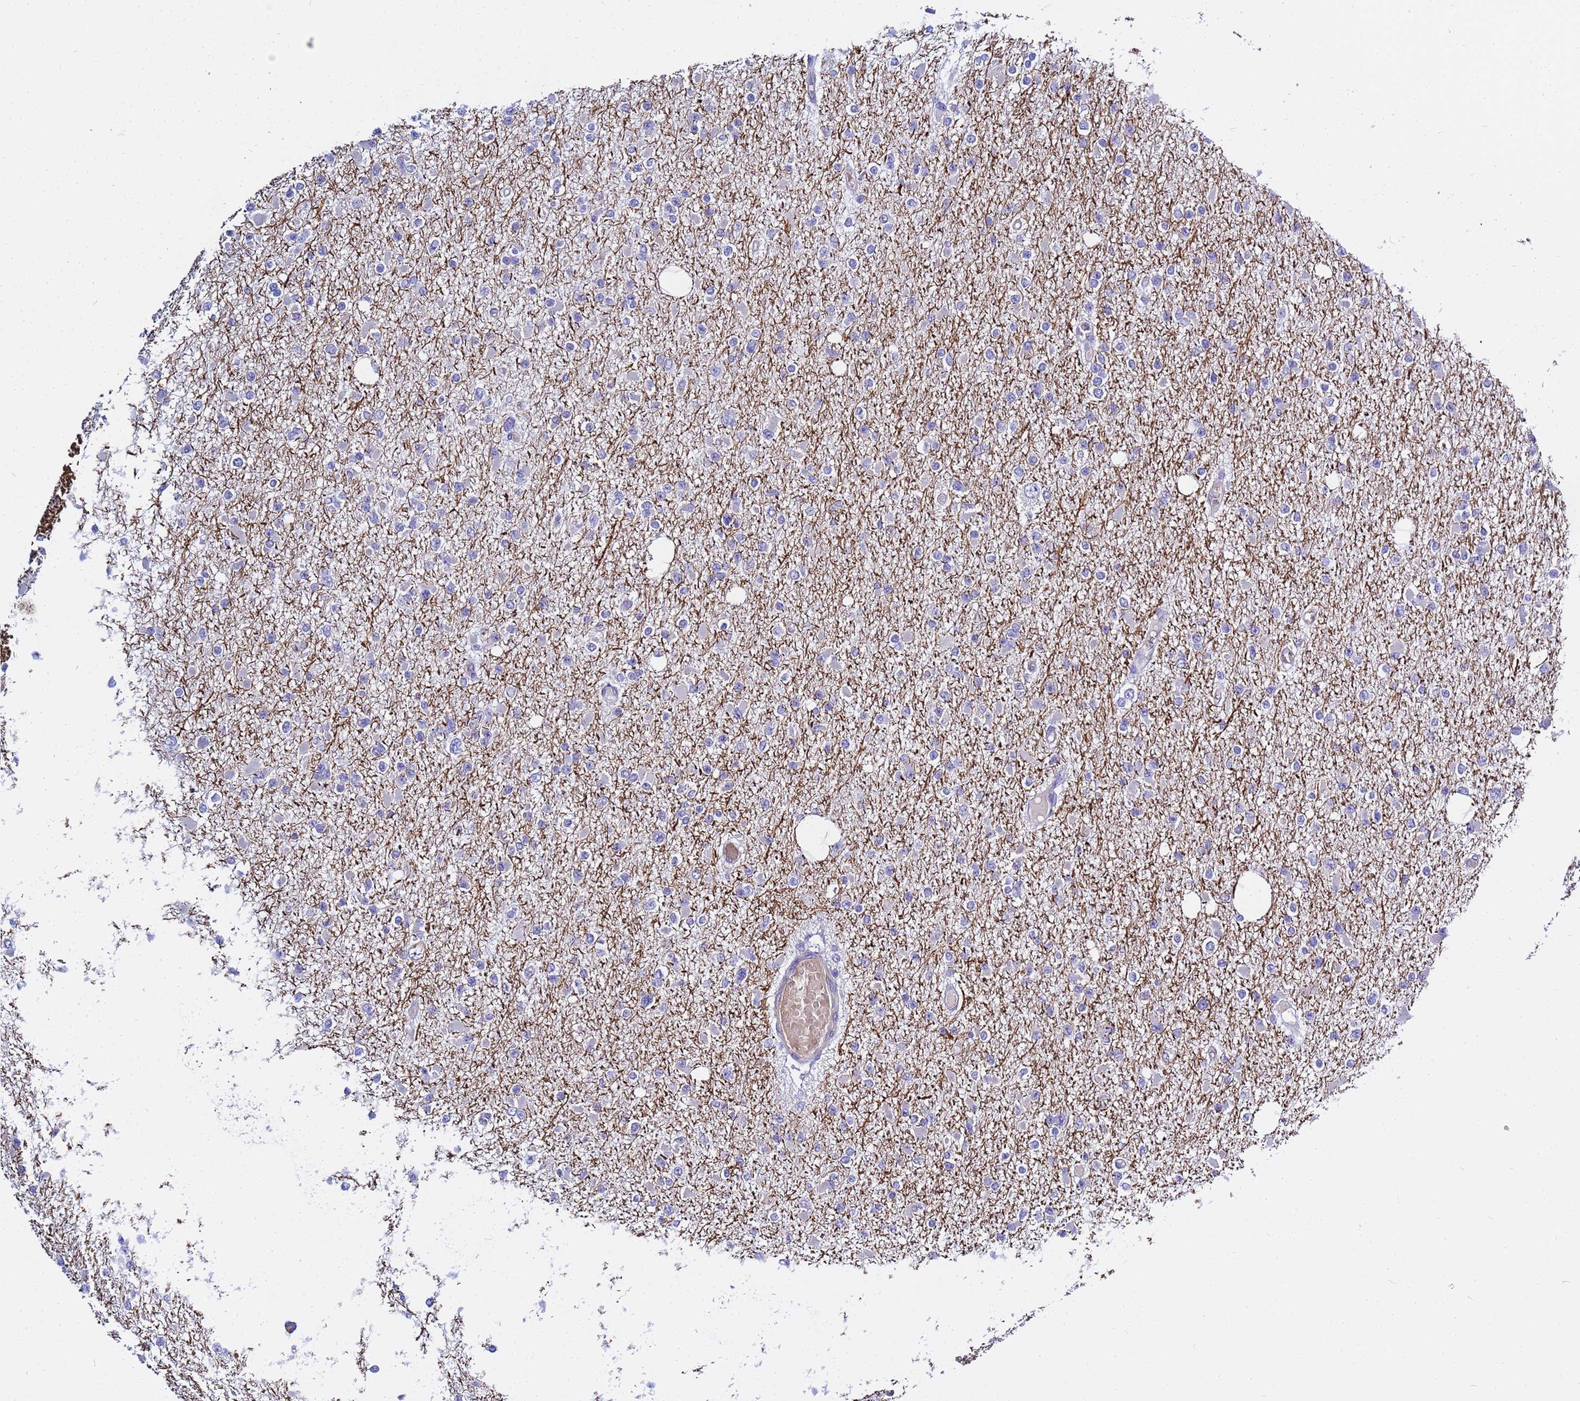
{"staining": {"intensity": "negative", "quantity": "none", "location": "none"}, "tissue": "glioma", "cell_type": "Tumor cells", "image_type": "cancer", "snomed": [{"axis": "morphology", "description": "Glioma, malignant, Low grade"}, {"axis": "topography", "description": "Brain"}], "caption": "Glioma stained for a protein using immunohistochemistry exhibits no expression tumor cells.", "gene": "USP18", "patient": {"sex": "female", "age": 22}}